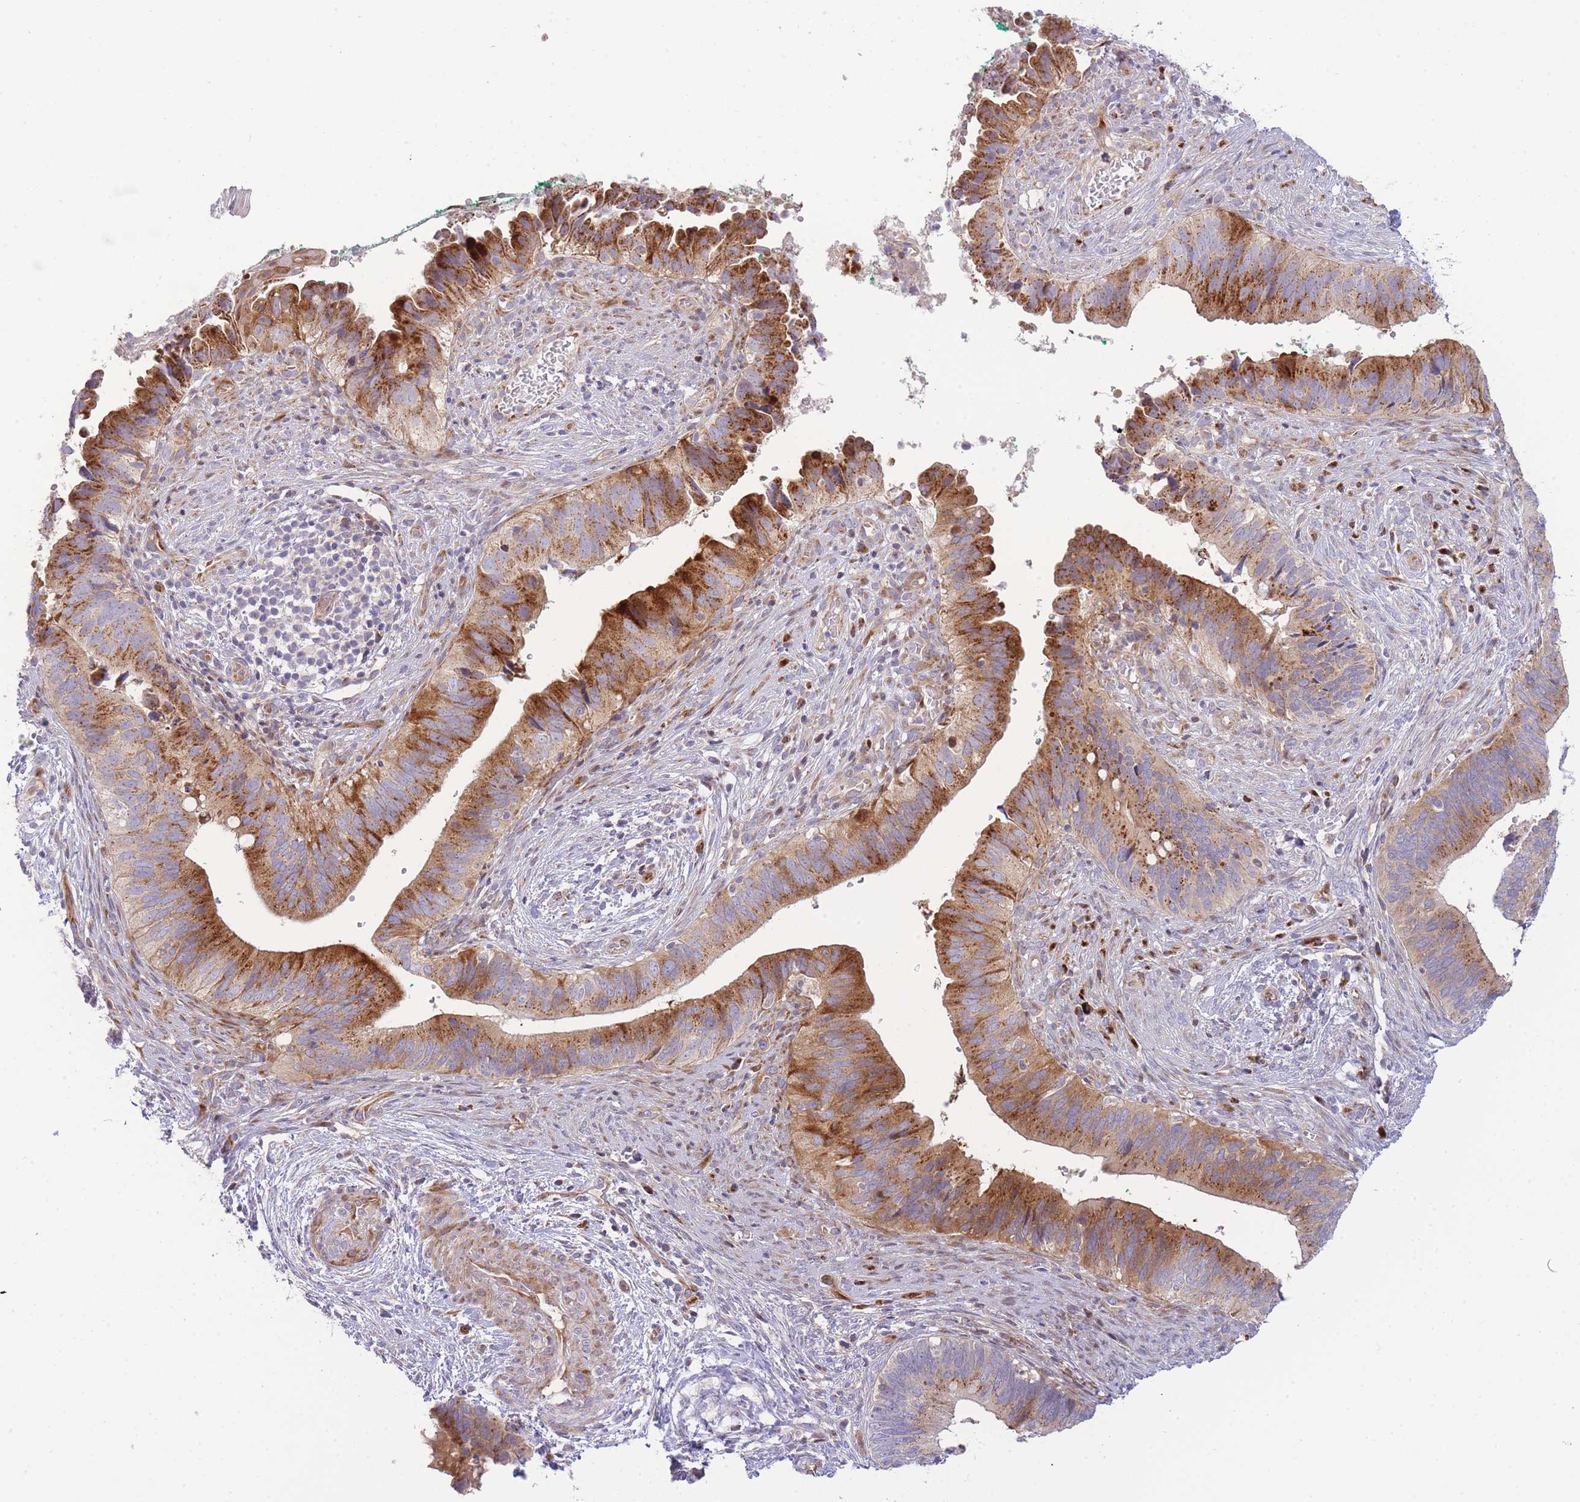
{"staining": {"intensity": "strong", "quantity": ">75%", "location": "cytoplasmic/membranous"}, "tissue": "cervical cancer", "cell_type": "Tumor cells", "image_type": "cancer", "snomed": [{"axis": "morphology", "description": "Adenocarcinoma, NOS"}, {"axis": "topography", "description": "Cervix"}], "caption": "Protein expression analysis of cervical cancer demonstrates strong cytoplasmic/membranous expression in approximately >75% of tumor cells. (DAB = brown stain, brightfield microscopy at high magnification).", "gene": "ATP5MC2", "patient": {"sex": "female", "age": 42}}